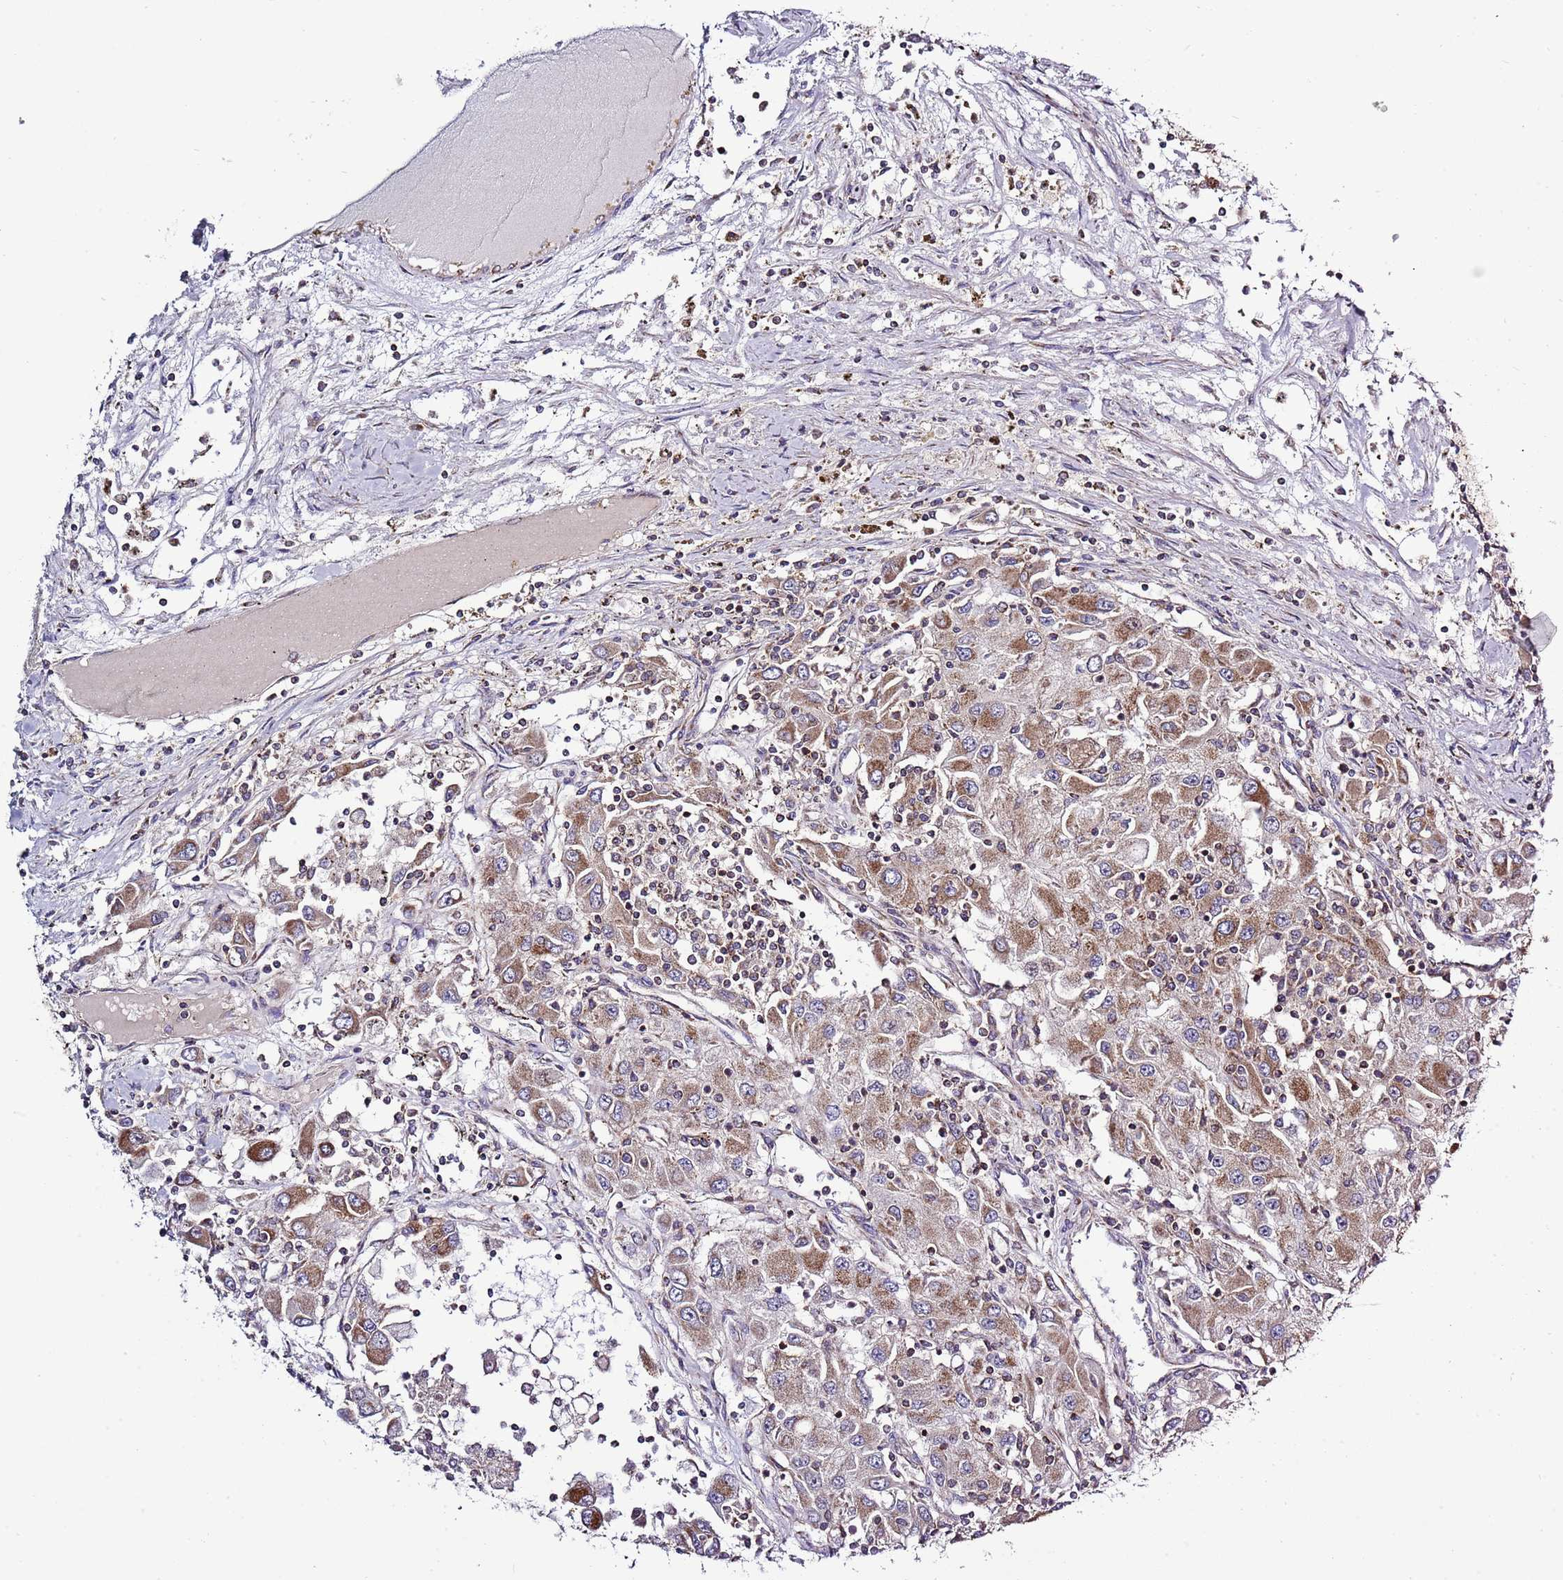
{"staining": {"intensity": "moderate", "quantity": ">75%", "location": "cytoplasmic/membranous"}, "tissue": "renal cancer", "cell_type": "Tumor cells", "image_type": "cancer", "snomed": [{"axis": "morphology", "description": "Adenocarcinoma, NOS"}, {"axis": "topography", "description": "Kidney"}], "caption": "Approximately >75% of tumor cells in human adenocarcinoma (renal) show moderate cytoplasmic/membranous protein positivity as visualized by brown immunohistochemical staining.", "gene": "IRS4", "patient": {"sex": "female", "age": 67}}